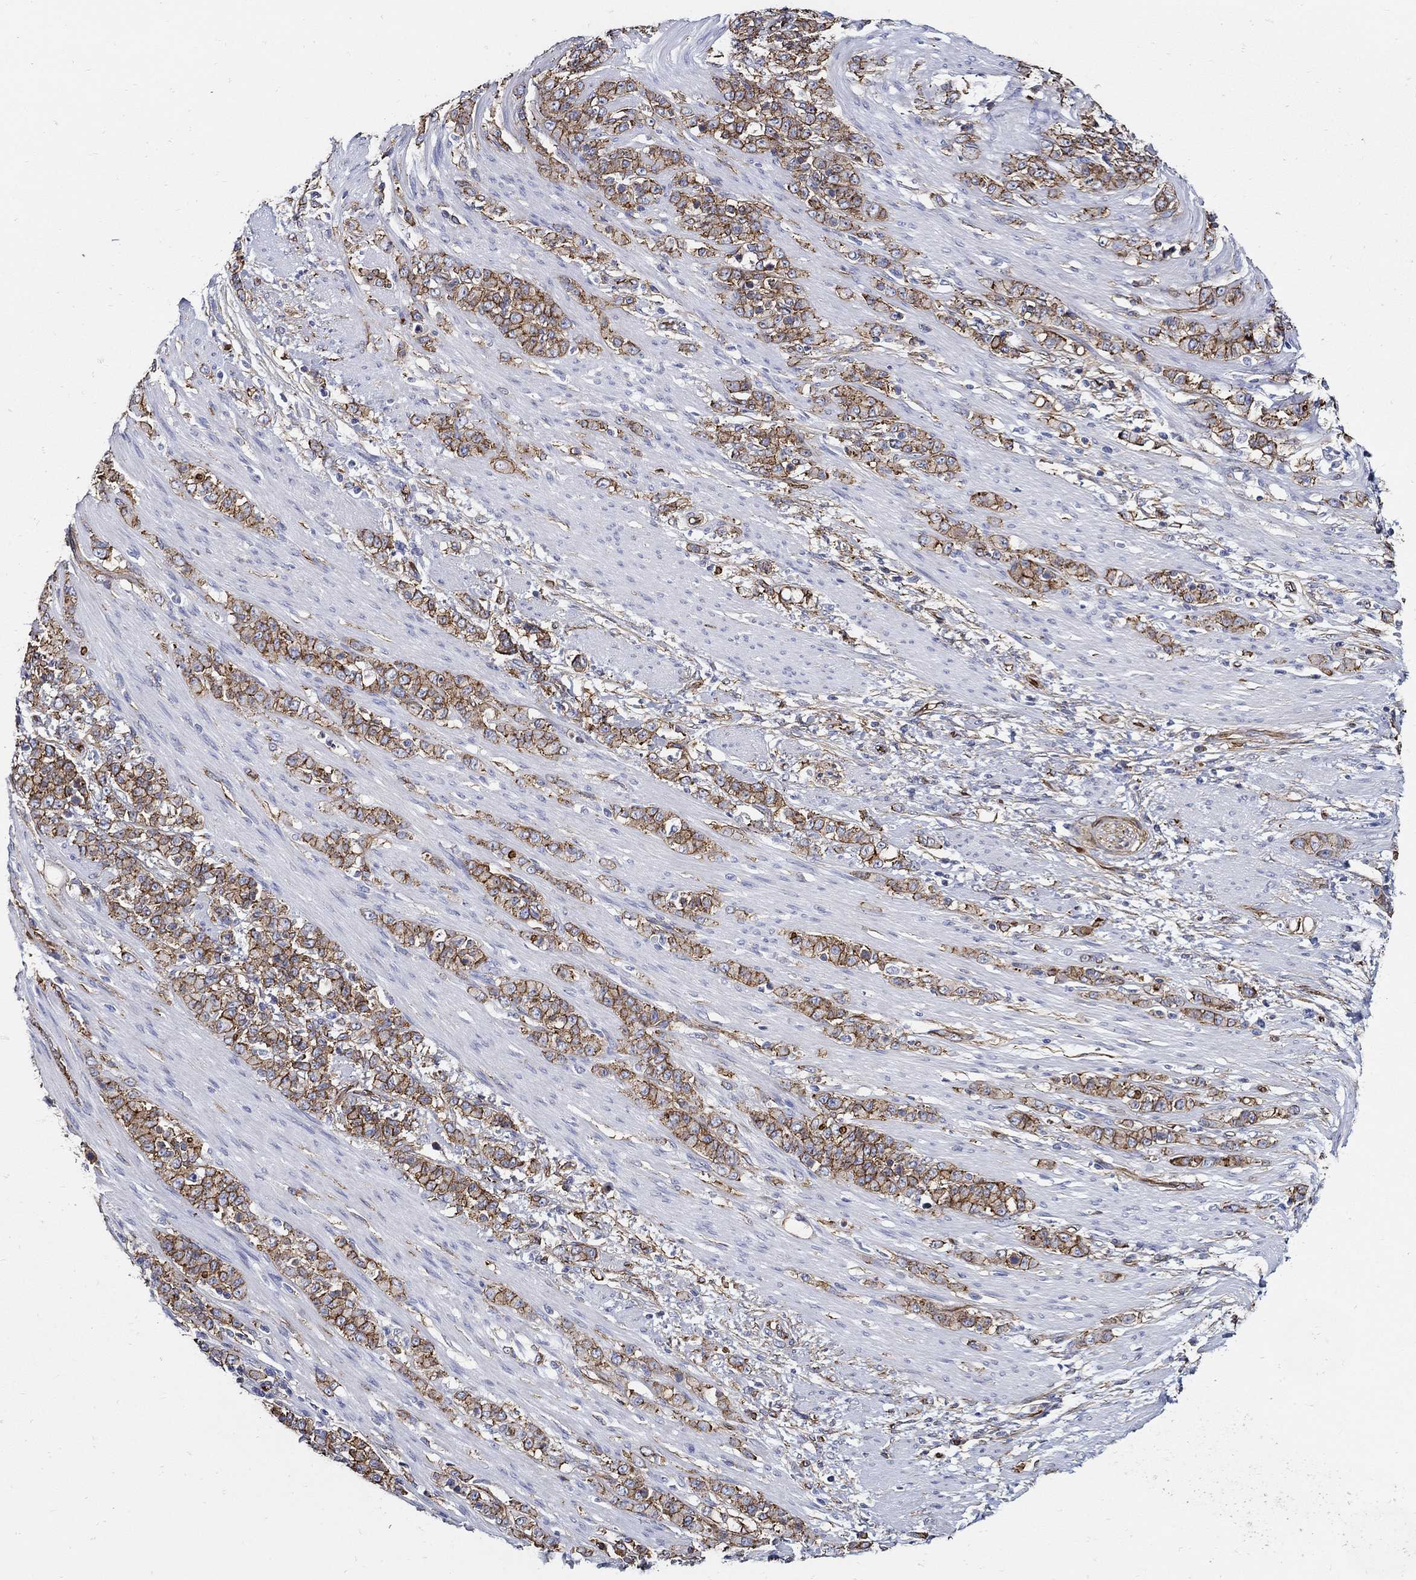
{"staining": {"intensity": "strong", "quantity": "25%-75%", "location": "cytoplasmic/membranous"}, "tissue": "stomach cancer", "cell_type": "Tumor cells", "image_type": "cancer", "snomed": [{"axis": "morphology", "description": "Normal tissue, NOS"}, {"axis": "morphology", "description": "Adenocarcinoma, NOS"}, {"axis": "topography", "description": "Stomach"}], "caption": "Brown immunohistochemical staining in human stomach cancer demonstrates strong cytoplasmic/membranous expression in approximately 25%-75% of tumor cells. (Stains: DAB in brown, nuclei in blue, Microscopy: brightfield microscopy at high magnification).", "gene": "APBB3", "patient": {"sex": "female", "age": 79}}